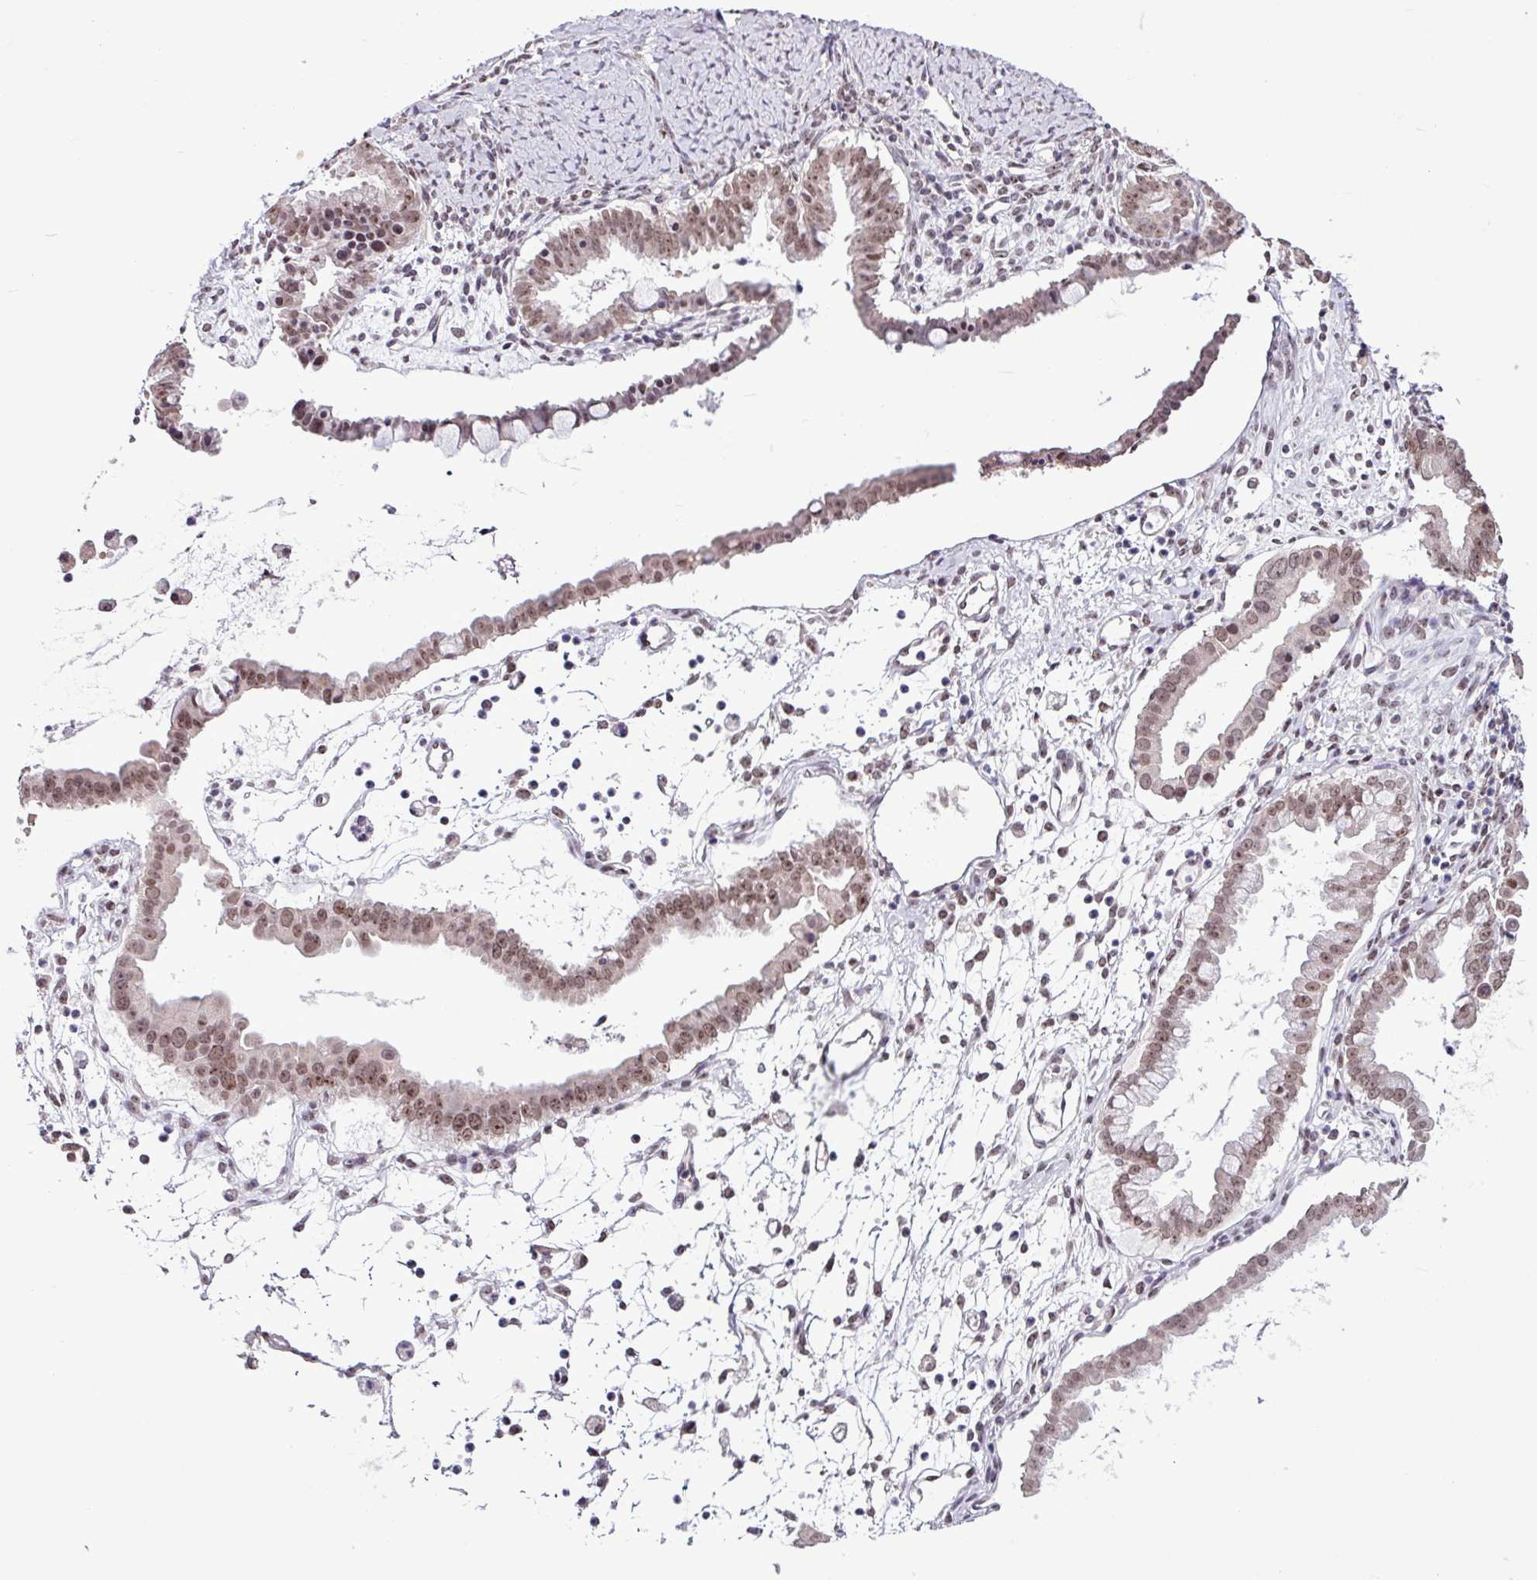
{"staining": {"intensity": "moderate", "quantity": ">75%", "location": "nuclear"}, "tissue": "ovarian cancer", "cell_type": "Tumor cells", "image_type": "cancer", "snomed": [{"axis": "morphology", "description": "Cystadenocarcinoma, mucinous, NOS"}, {"axis": "topography", "description": "Ovary"}], "caption": "Mucinous cystadenocarcinoma (ovarian) was stained to show a protein in brown. There is medium levels of moderate nuclear positivity in approximately >75% of tumor cells.", "gene": "UTP18", "patient": {"sex": "female", "age": 61}}